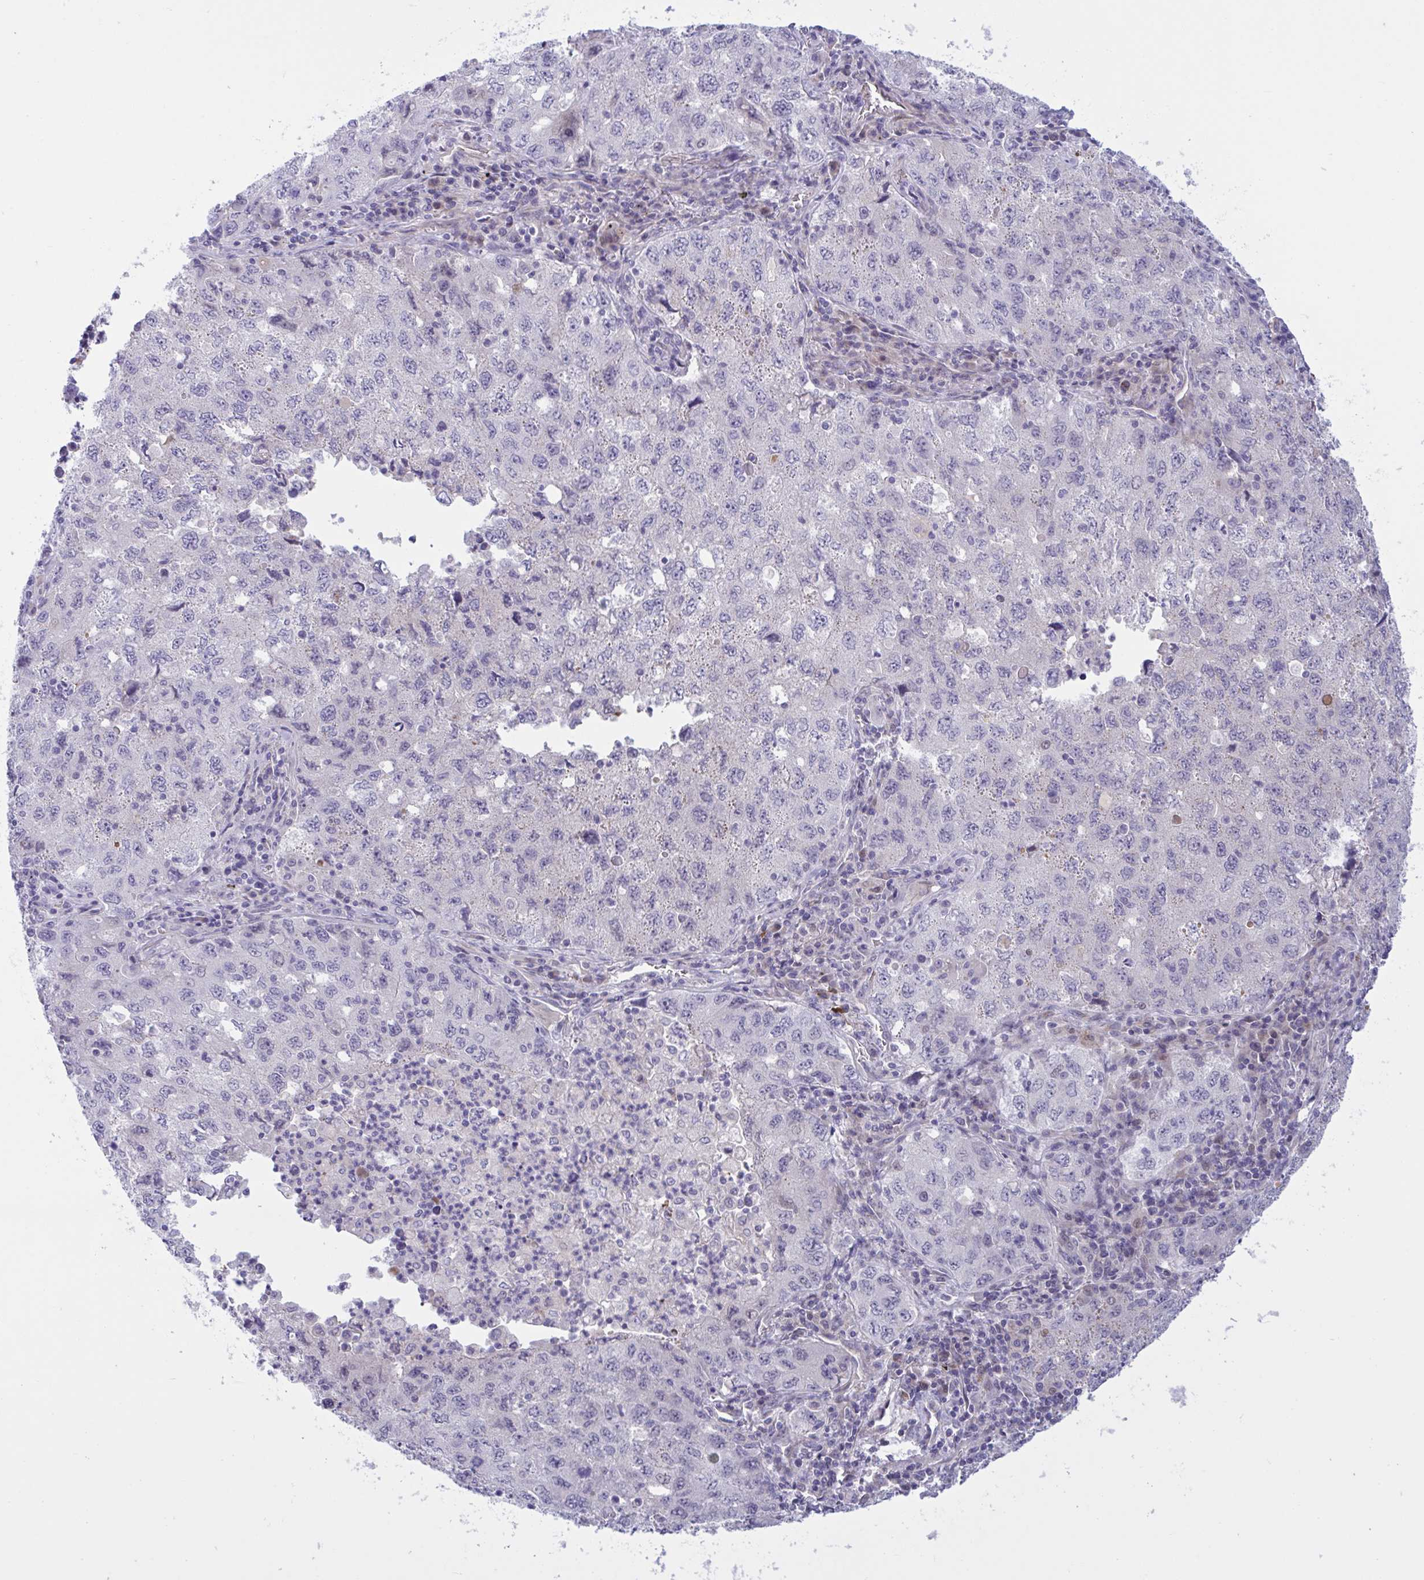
{"staining": {"intensity": "negative", "quantity": "none", "location": "none"}, "tissue": "lung cancer", "cell_type": "Tumor cells", "image_type": "cancer", "snomed": [{"axis": "morphology", "description": "Adenocarcinoma, NOS"}, {"axis": "topography", "description": "Lung"}], "caption": "A high-resolution photomicrograph shows immunohistochemistry staining of adenocarcinoma (lung), which reveals no significant expression in tumor cells.", "gene": "VWC2", "patient": {"sex": "female", "age": 57}}